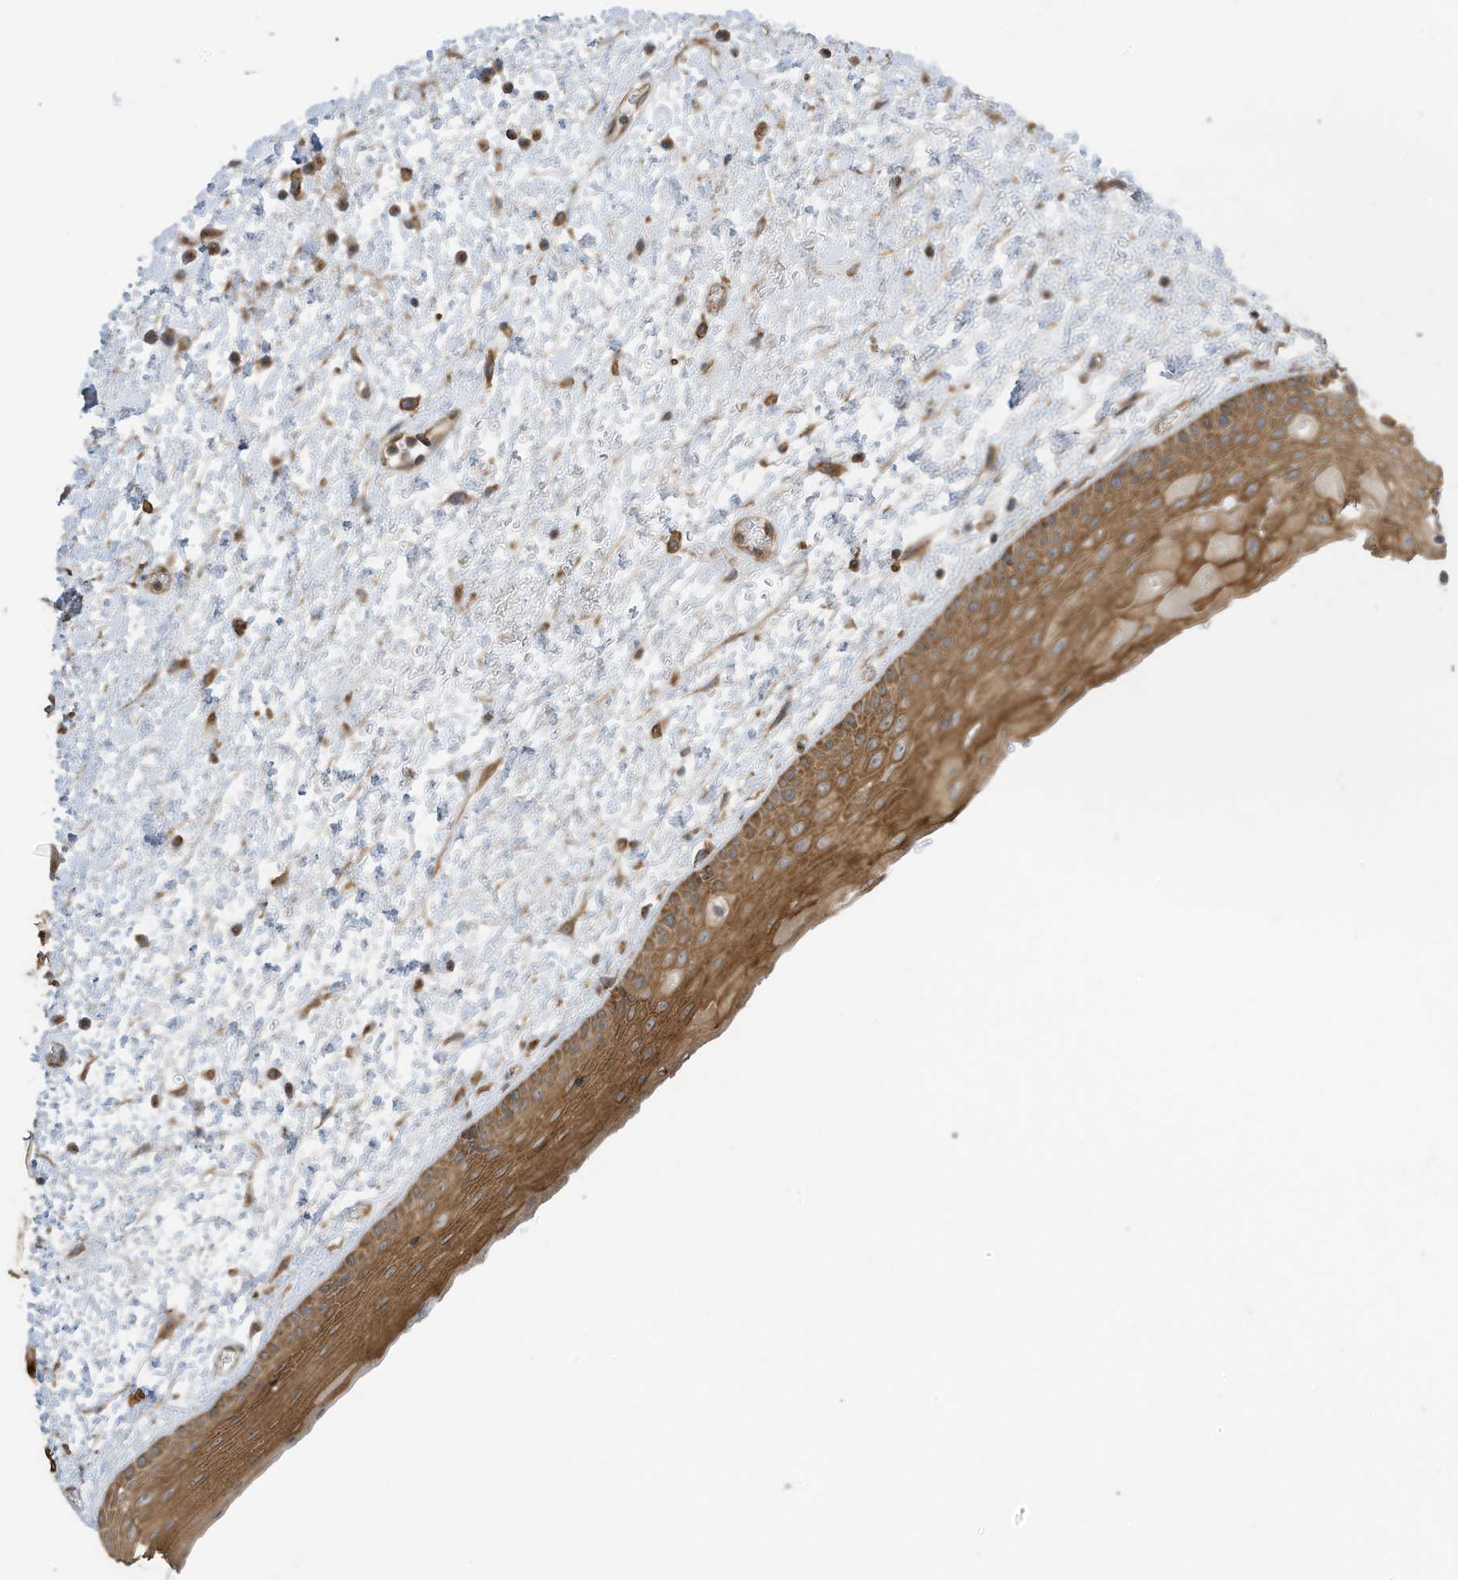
{"staining": {"intensity": "moderate", "quantity": "25%-75%", "location": "cytoplasmic/membranous"}, "tissue": "oral mucosa", "cell_type": "Squamous epithelial cells", "image_type": "normal", "snomed": [{"axis": "morphology", "description": "Normal tissue, NOS"}, {"axis": "topography", "description": "Oral tissue"}], "caption": "High-power microscopy captured an immunohistochemistry (IHC) photomicrograph of unremarkable oral mucosa, revealing moderate cytoplasmic/membranous expression in approximately 25%-75% of squamous epithelial cells. The staining is performed using DAB (3,3'-diaminobenzidine) brown chromogen to label protein expression. The nuclei are counter-stained blue using hematoxylin.", "gene": "CGAS", "patient": {"sex": "female", "age": 76}}